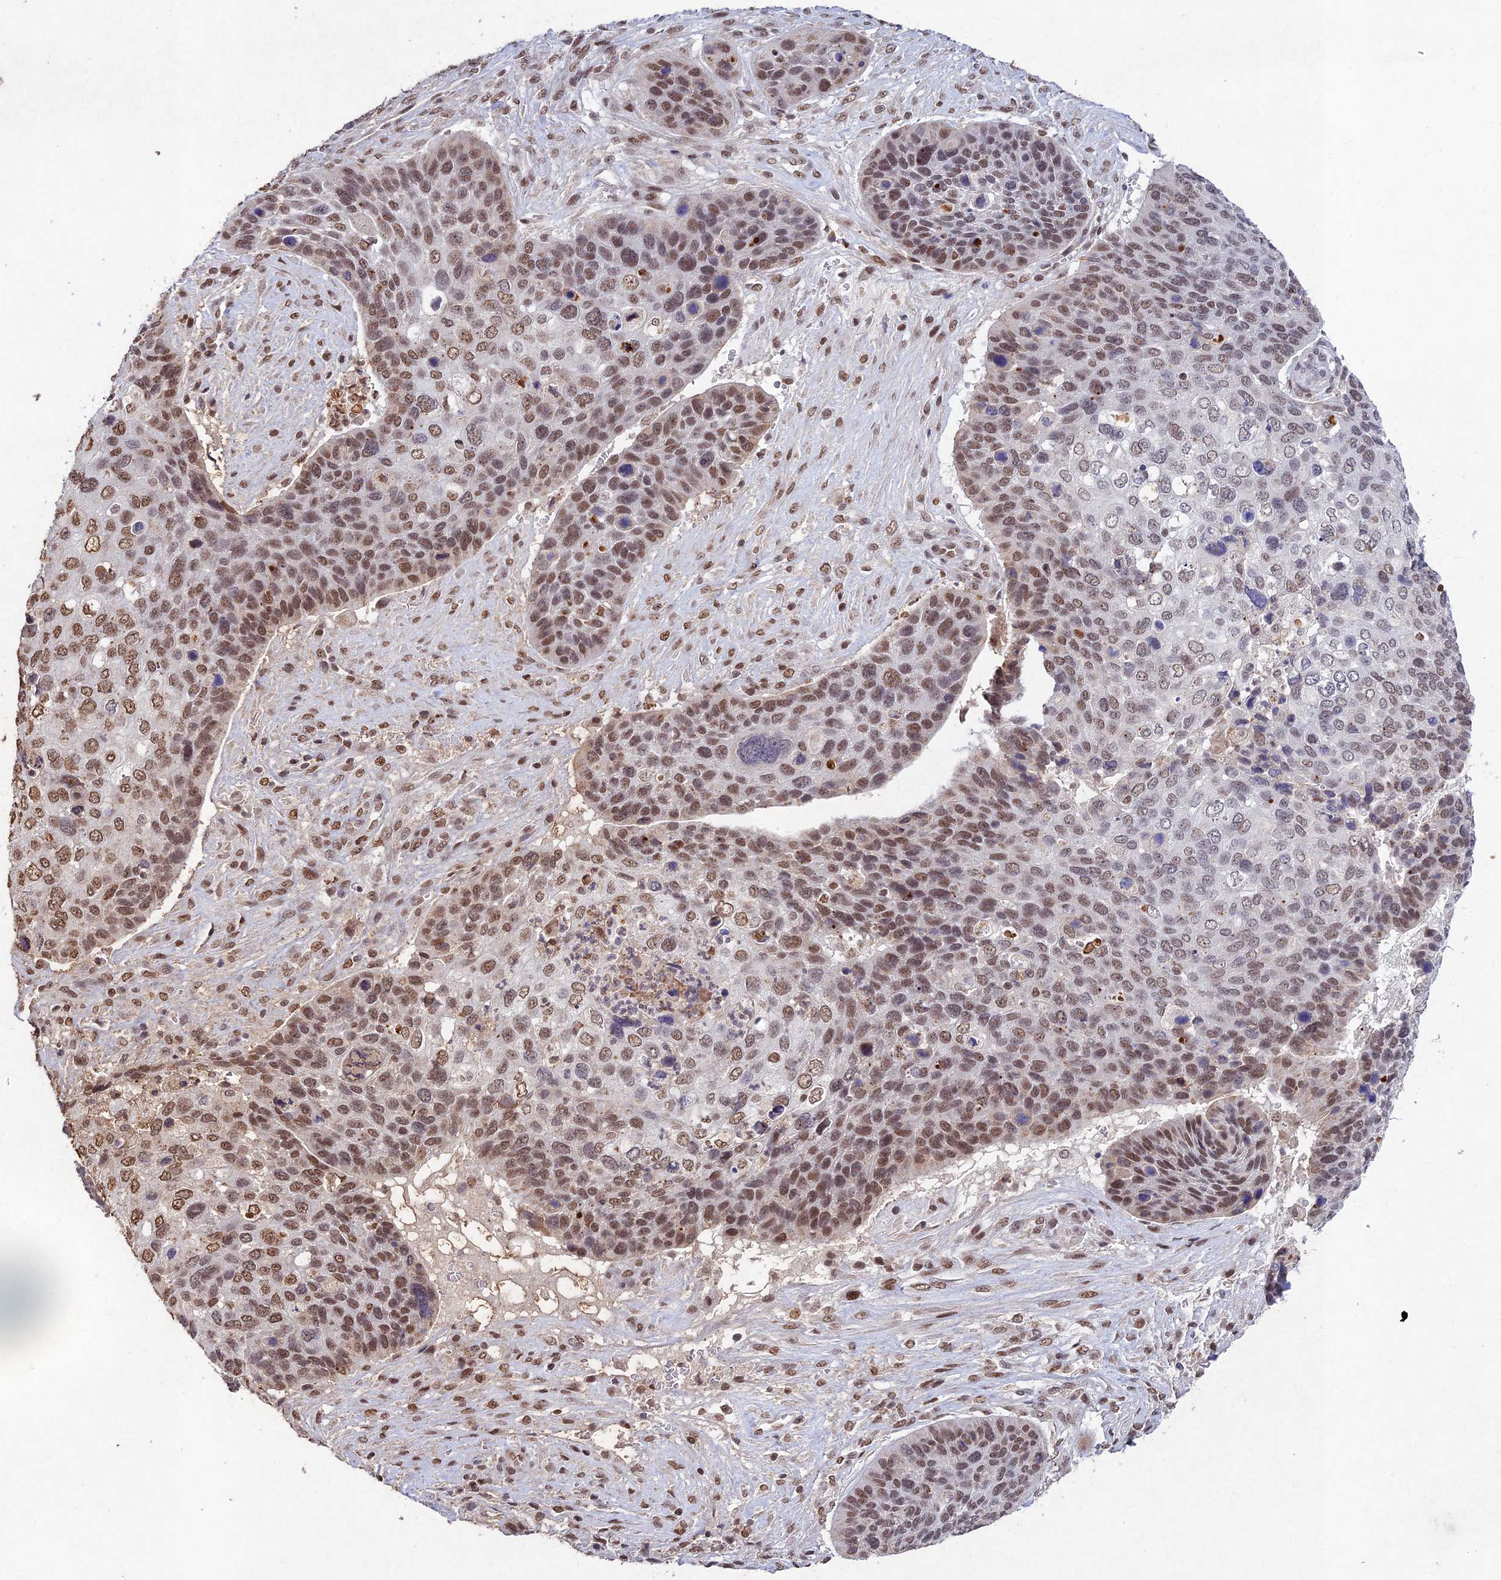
{"staining": {"intensity": "moderate", "quantity": ">75%", "location": "nuclear"}, "tissue": "skin cancer", "cell_type": "Tumor cells", "image_type": "cancer", "snomed": [{"axis": "morphology", "description": "Basal cell carcinoma"}, {"axis": "topography", "description": "Skin"}], "caption": "The image reveals immunohistochemical staining of basal cell carcinoma (skin). There is moderate nuclear staining is seen in approximately >75% of tumor cells. (Brightfield microscopy of DAB IHC at high magnification).", "gene": "RAVER1", "patient": {"sex": "female", "age": 74}}